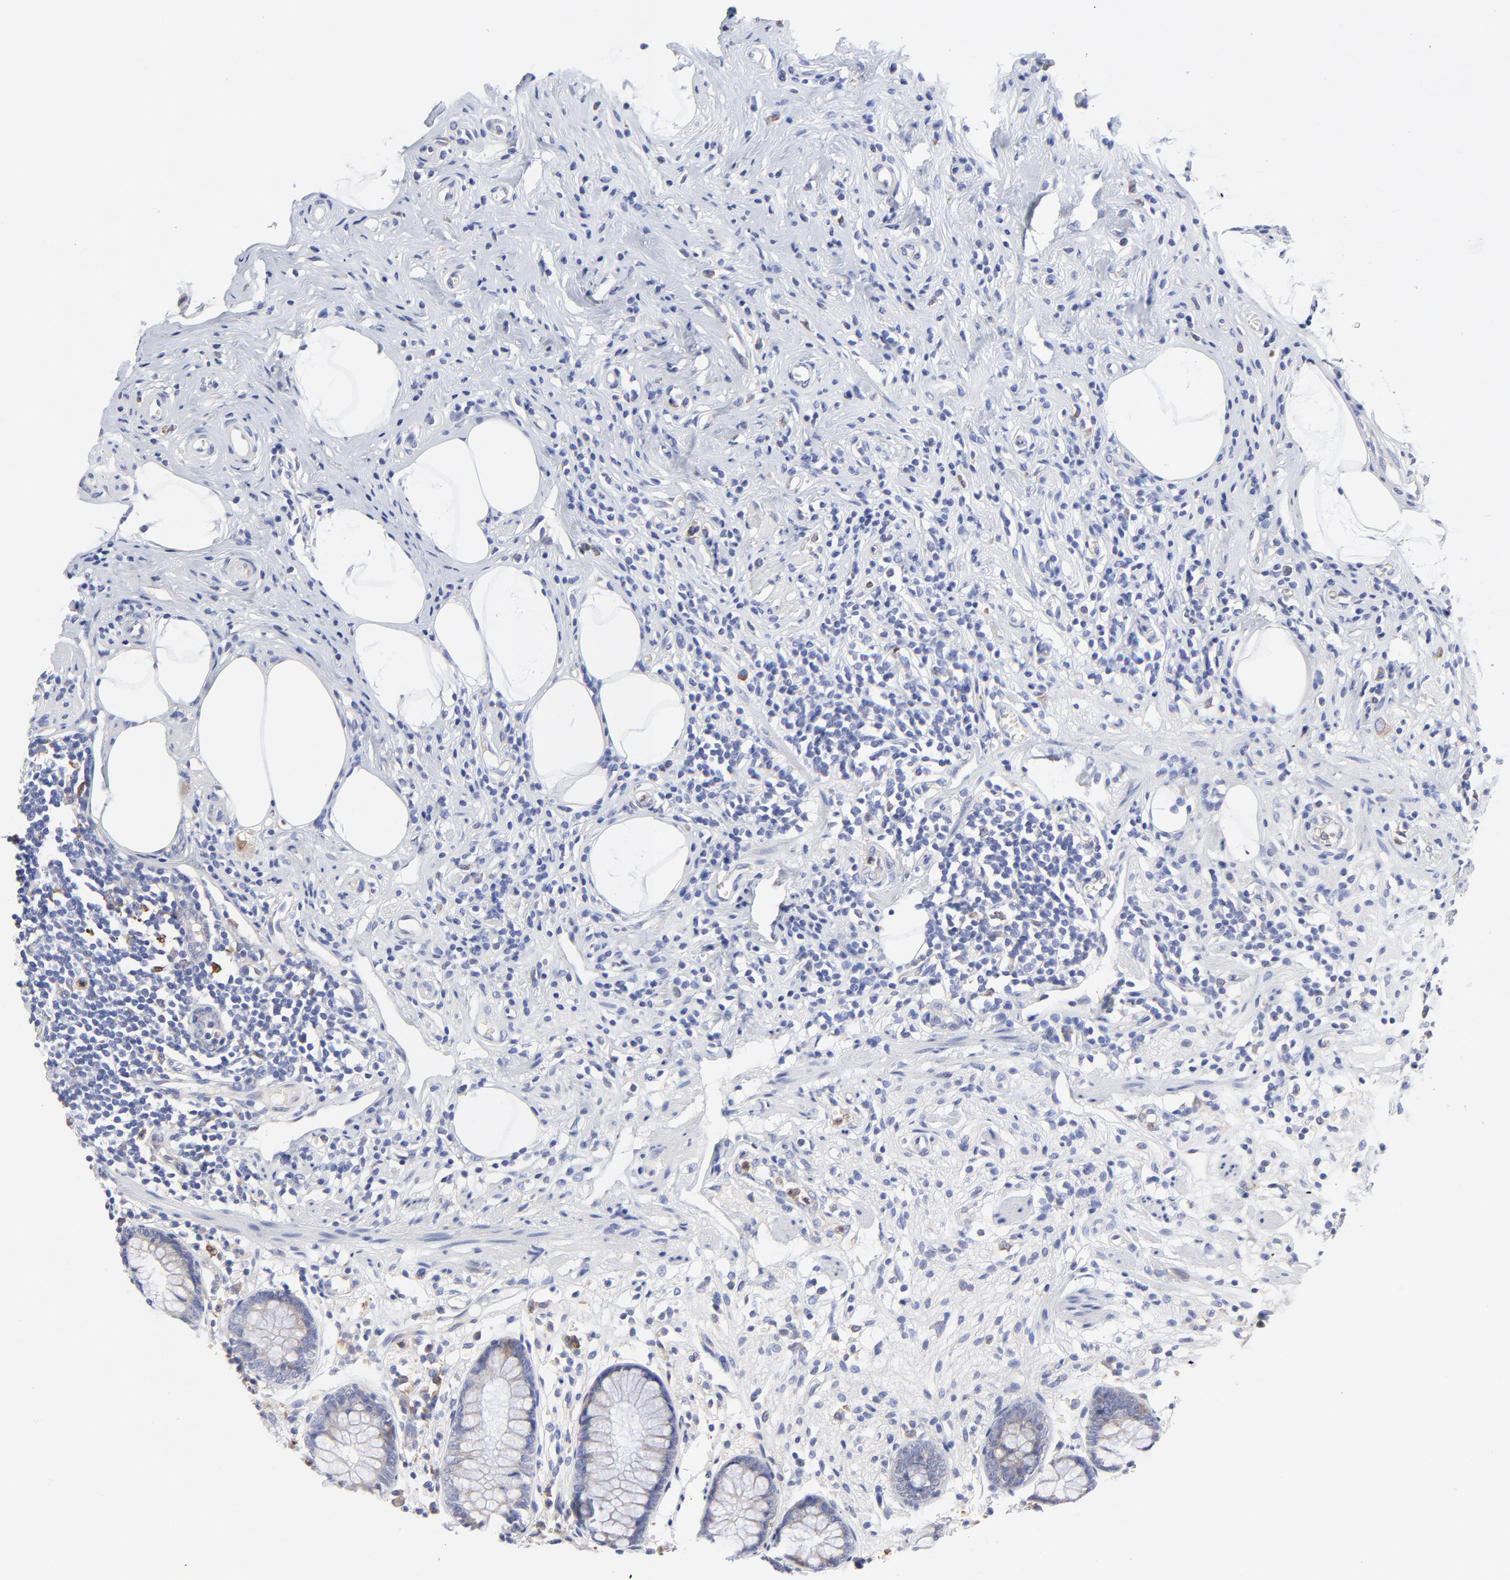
{"staining": {"intensity": "moderate", "quantity": "25%-75%", "location": "cytoplasmic/membranous"}, "tissue": "appendix", "cell_type": "Glandular cells", "image_type": "normal", "snomed": [{"axis": "morphology", "description": "Normal tissue, NOS"}, {"axis": "topography", "description": "Appendix"}], "caption": "Glandular cells demonstrate medium levels of moderate cytoplasmic/membranous staining in approximately 25%-75% of cells in benign human appendix. Immunohistochemistry stains the protein in brown and the nuclei are stained blue.", "gene": "MOSPD2", "patient": {"sex": "male", "age": 38}}